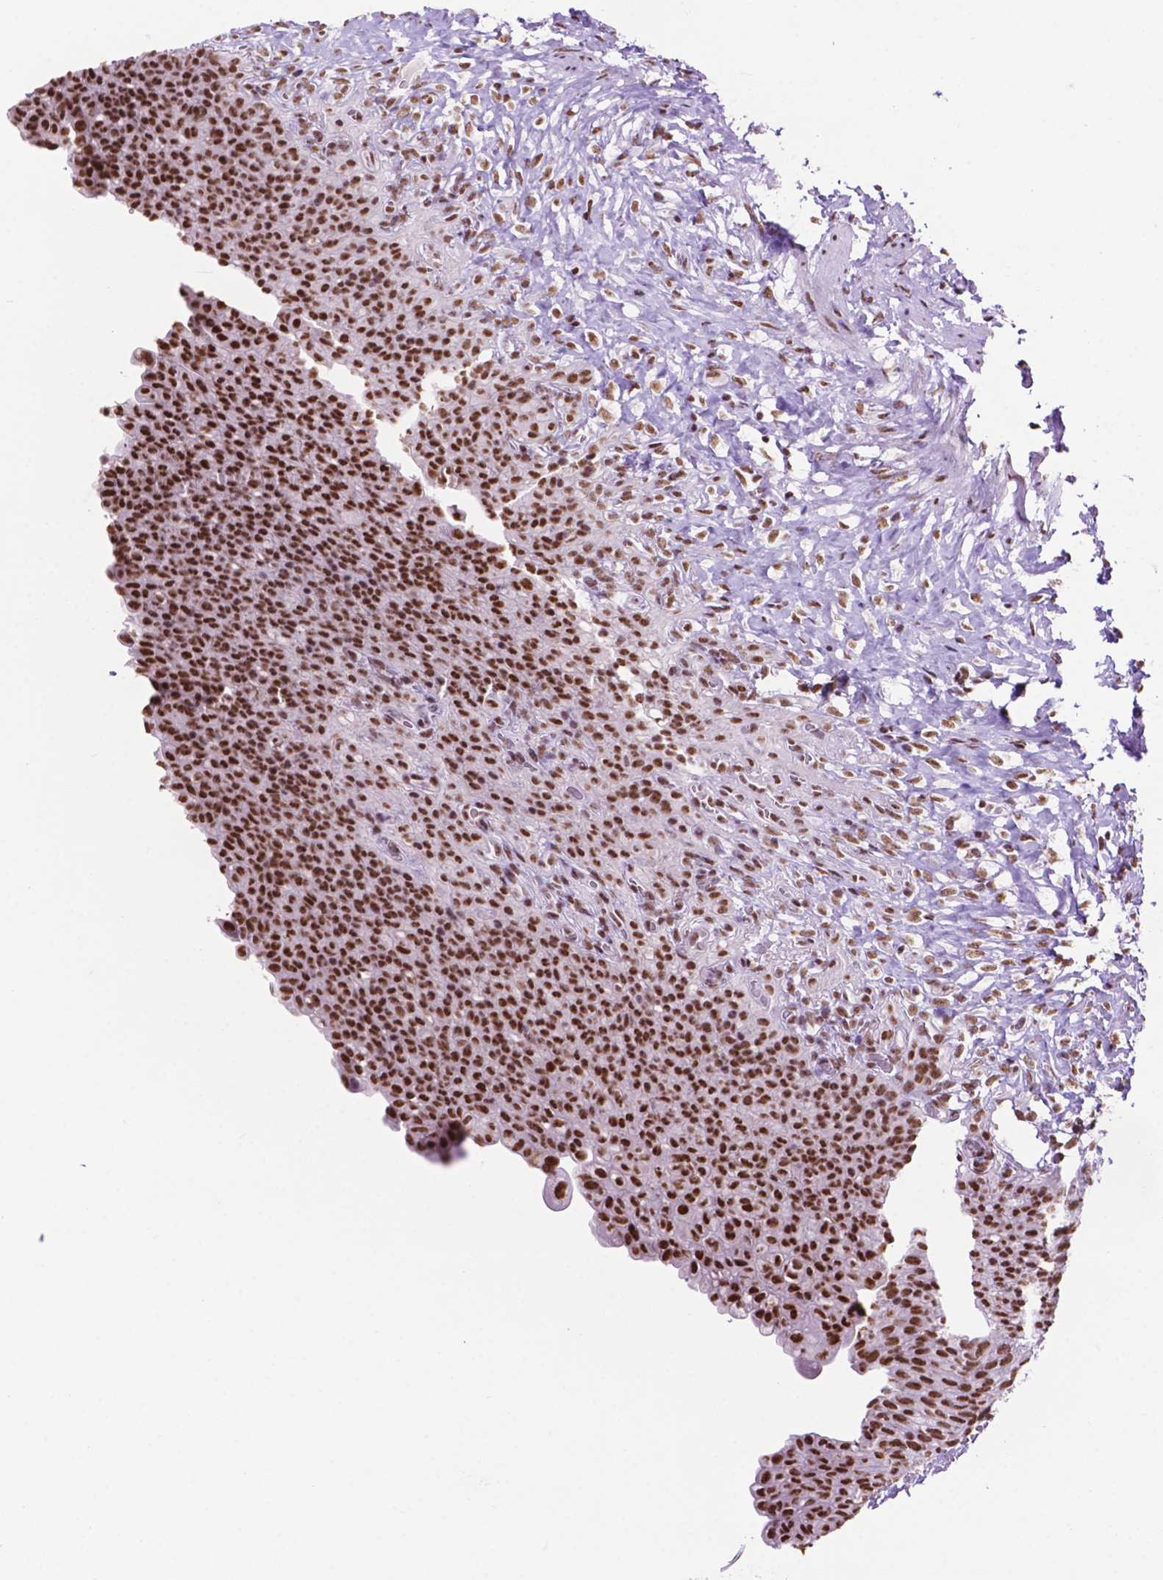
{"staining": {"intensity": "strong", "quantity": ">75%", "location": "nuclear"}, "tissue": "urinary bladder", "cell_type": "Urothelial cells", "image_type": "normal", "snomed": [{"axis": "morphology", "description": "Normal tissue, NOS"}, {"axis": "topography", "description": "Urinary bladder"}, {"axis": "topography", "description": "Prostate"}], "caption": "Human urinary bladder stained with a protein marker shows strong staining in urothelial cells.", "gene": "CCAR2", "patient": {"sex": "male", "age": 76}}